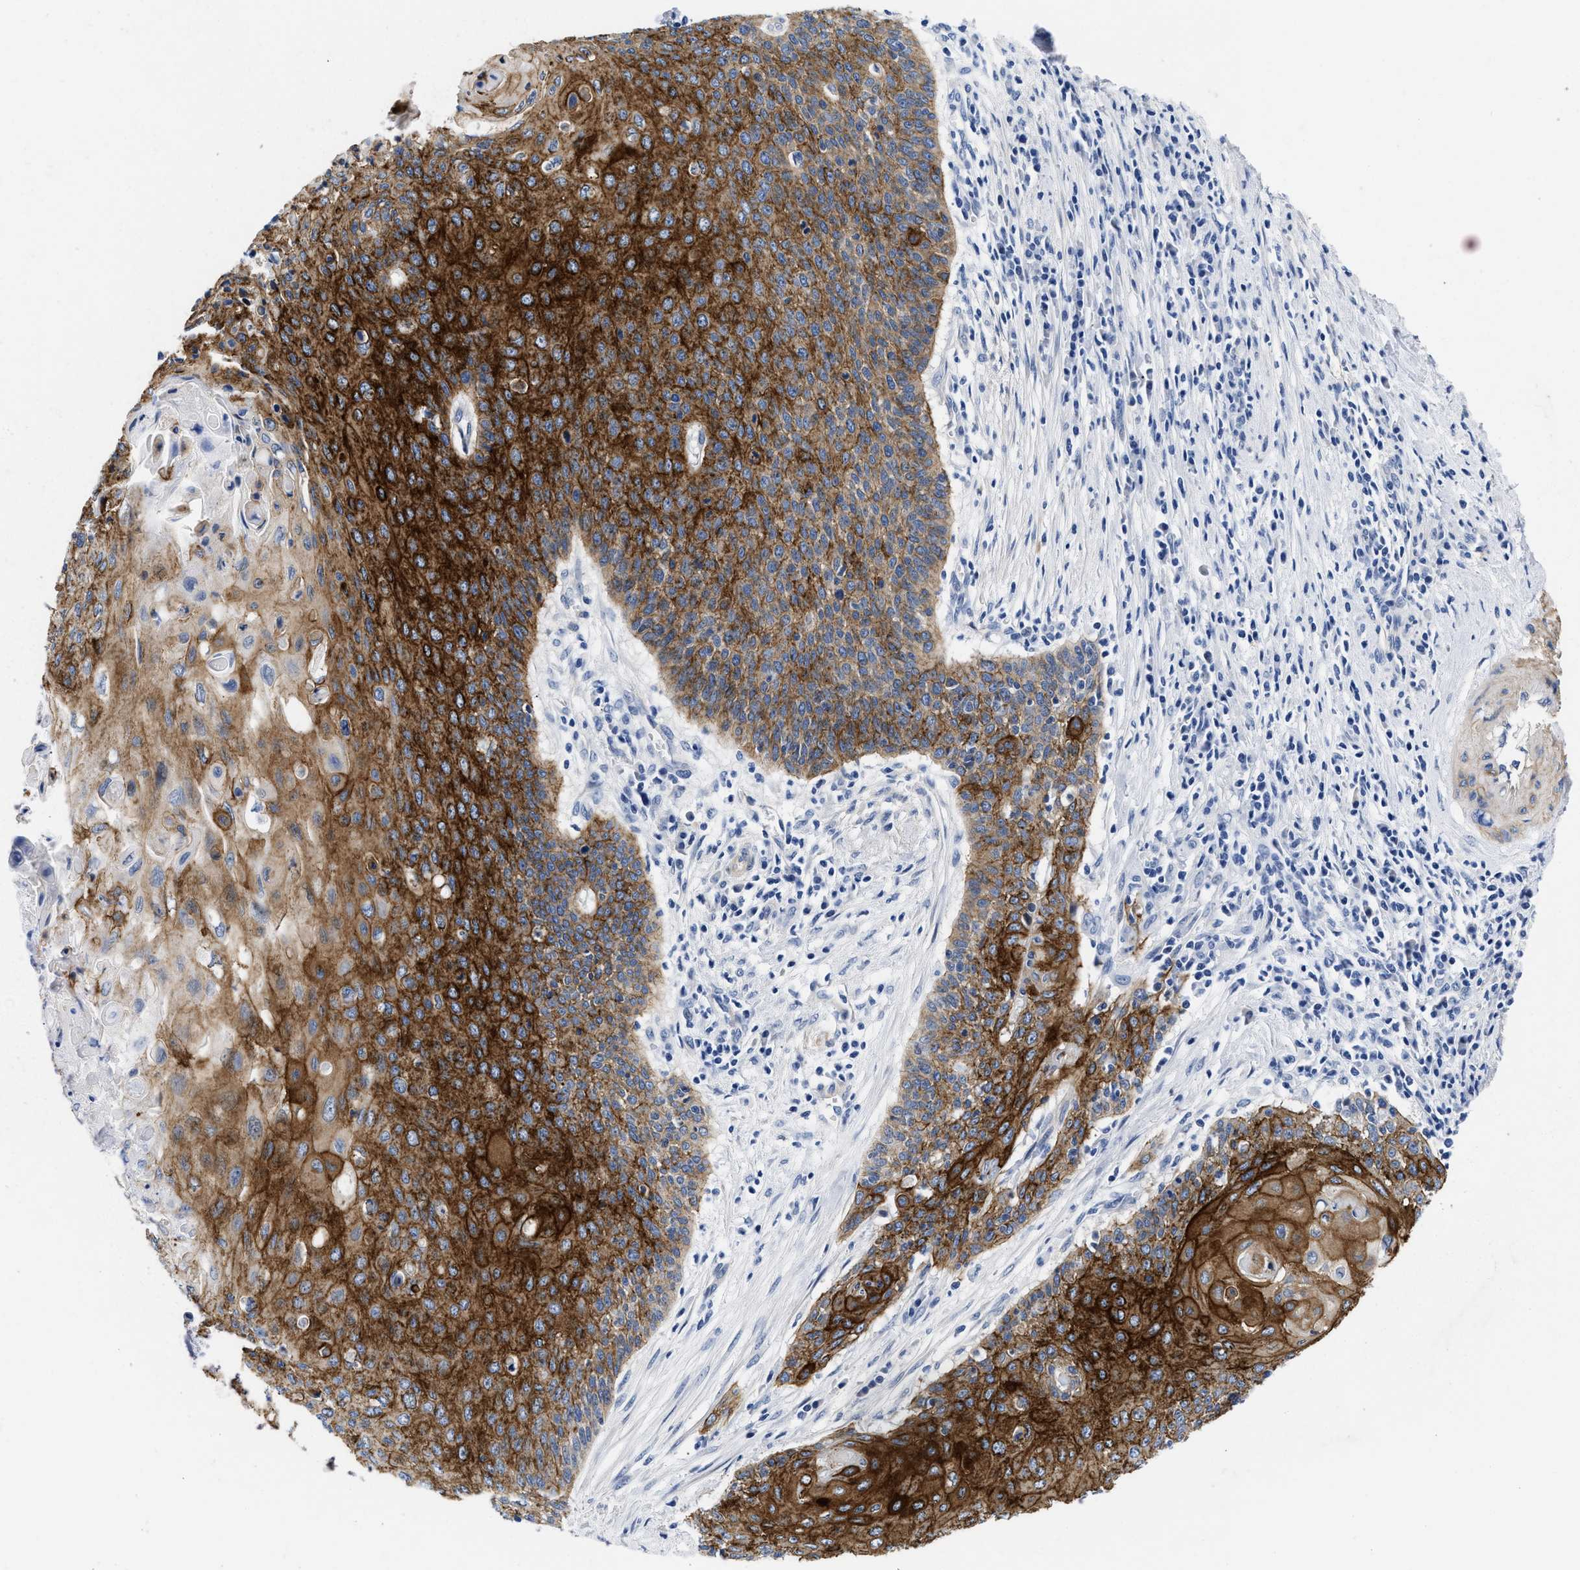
{"staining": {"intensity": "strong", "quantity": ">75%", "location": "cytoplasmic/membranous"}, "tissue": "cervical cancer", "cell_type": "Tumor cells", "image_type": "cancer", "snomed": [{"axis": "morphology", "description": "Squamous cell carcinoma, NOS"}, {"axis": "topography", "description": "Cervix"}], "caption": "Cervical cancer was stained to show a protein in brown. There is high levels of strong cytoplasmic/membranous expression in approximately >75% of tumor cells.", "gene": "TRIM29", "patient": {"sex": "female", "age": 39}}